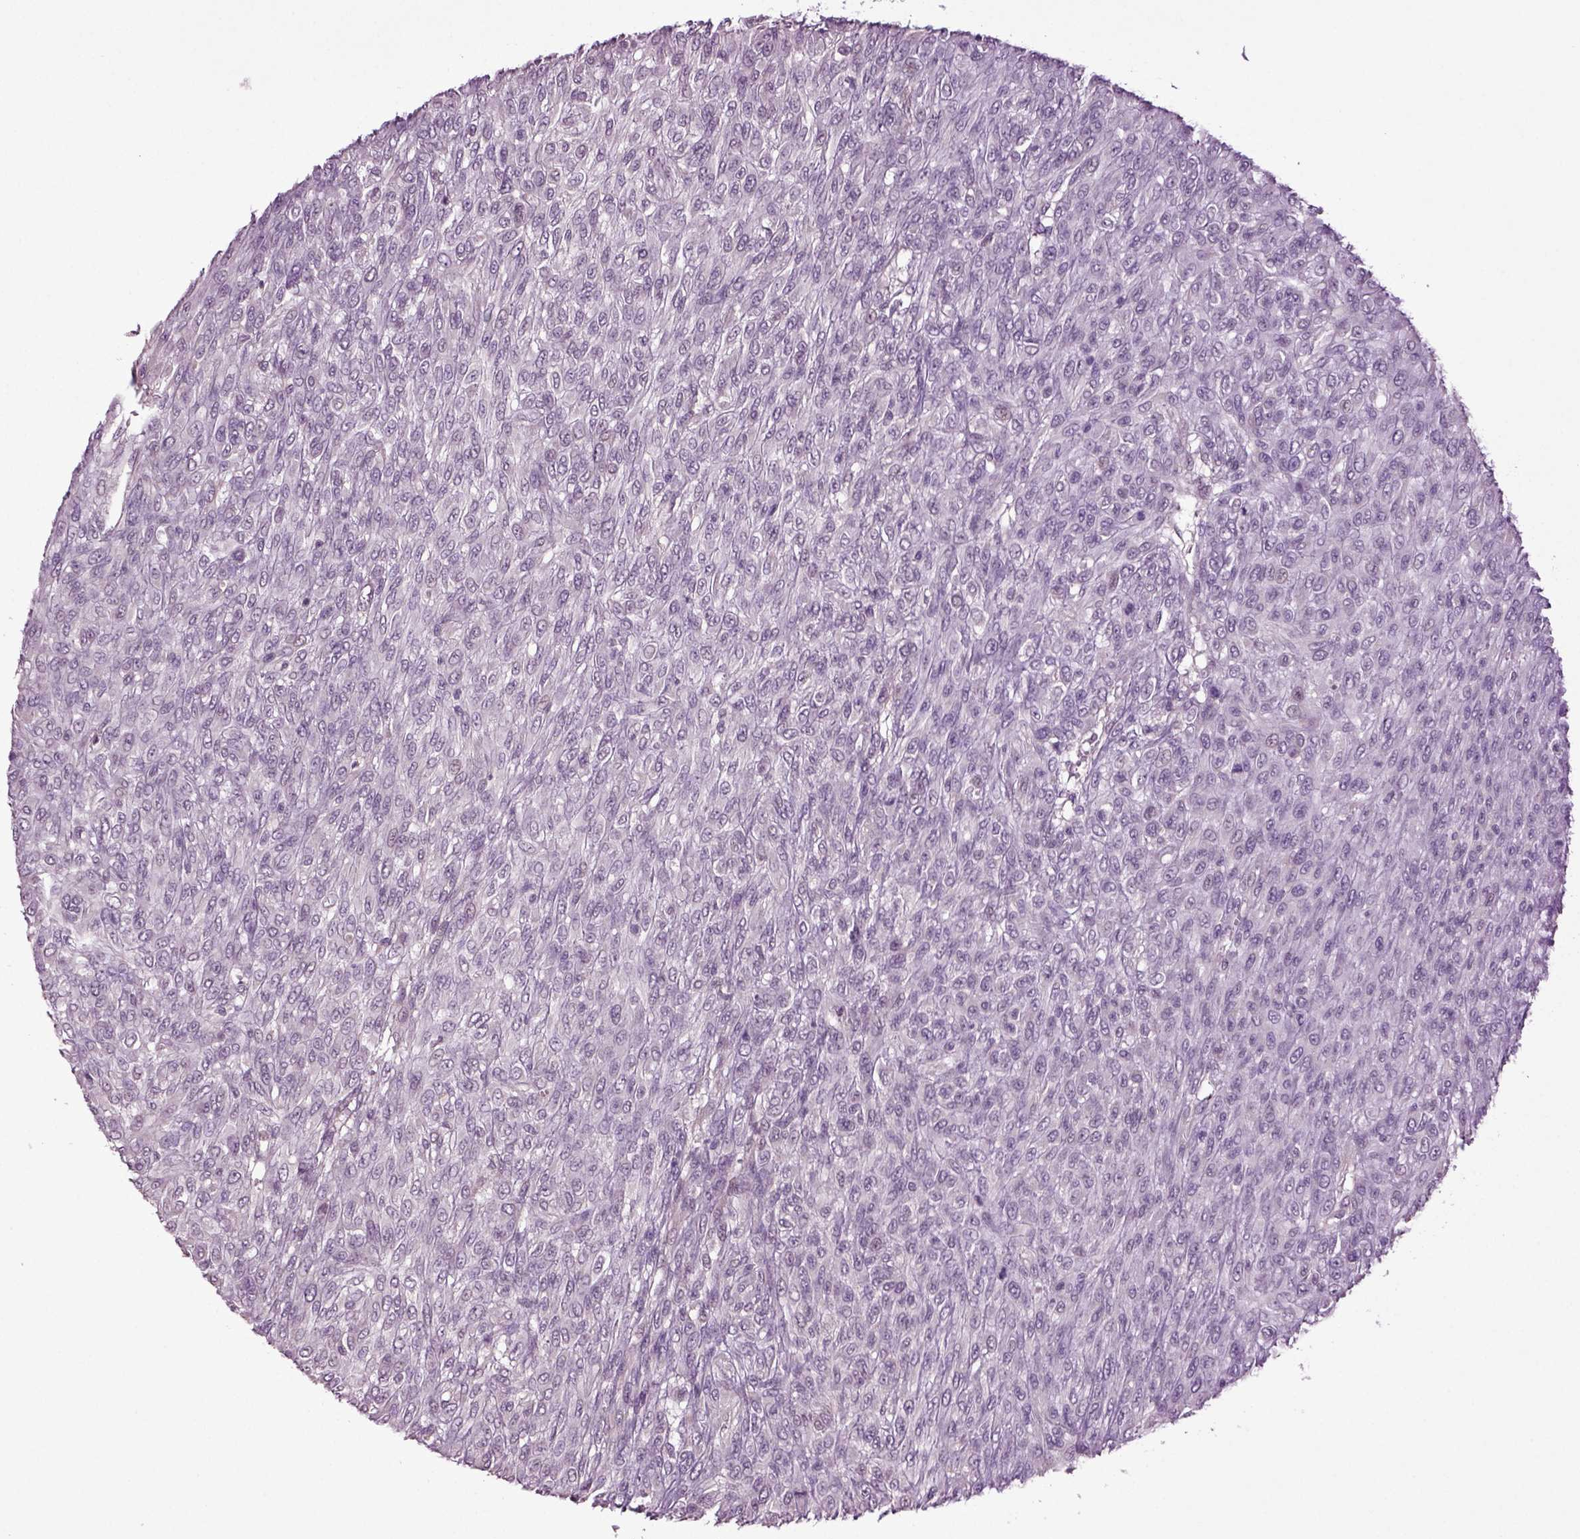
{"staining": {"intensity": "negative", "quantity": "none", "location": "none"}, "tissue": "renal cancer", "cell_type": "Tumor cells", "image_type": "cancer", "snomed": [{"axis": "morphology", "description": "Adenocarcinoma, NOS"}, {"axis": "topography", "description": "Kidney"}], "caption": "A micrograph of renal adenocarcinoma stained for a protein demonstrates no brown staining in tumor cells. The staining is performed using DAB (3,3'-diaminobenzidine) brown chromogen with nuclei counter-stained in using hematoxylin.", "gene": "SLC17A6", "patient": {"sex": "male", "age": 58}}